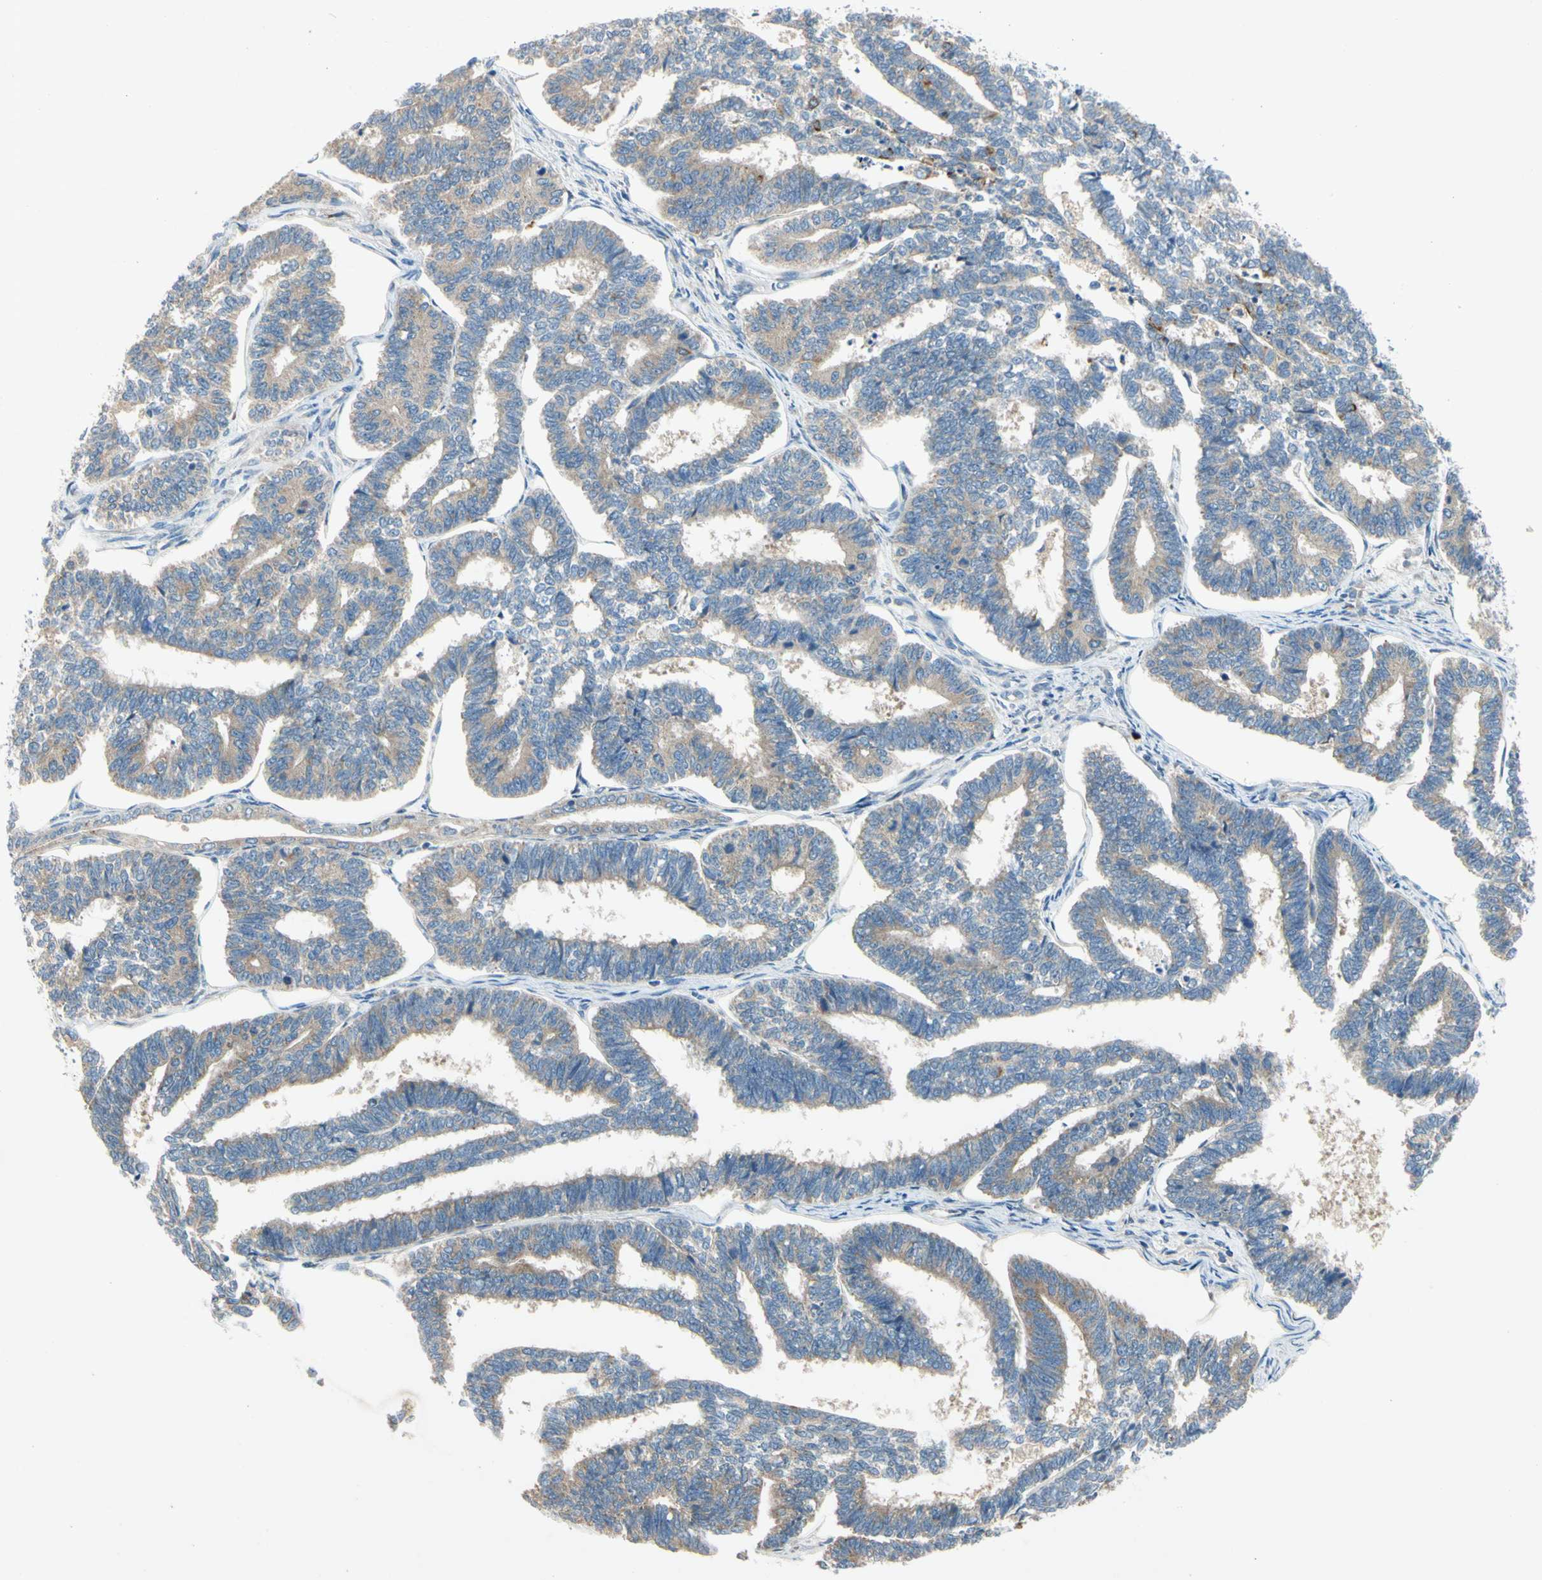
{"staining": {"intensity": "moderate", "quantity": ">75%", "location": "cytoplasmic/membranous"}, "tissue": "endometrial cancer", "cell_type": "Tumor cells", "image_type": "cancer", "snomed": [{"axis": "morphology", "description": "Adenocarcinoma, NOS"}, {"axis": "topography", "description": "Endometrium"}], "caption": "DAB immunohistochemical staining of human endometrial adenocarcinoma reveals moderate cytoplasmic/membranous protein staining in about >75% of tumor cells. (DAB IHC with brightfield microscopy, high magnification).", "gene": "KLHDC8B", "patient": {"sex": "female", "age": 70}}